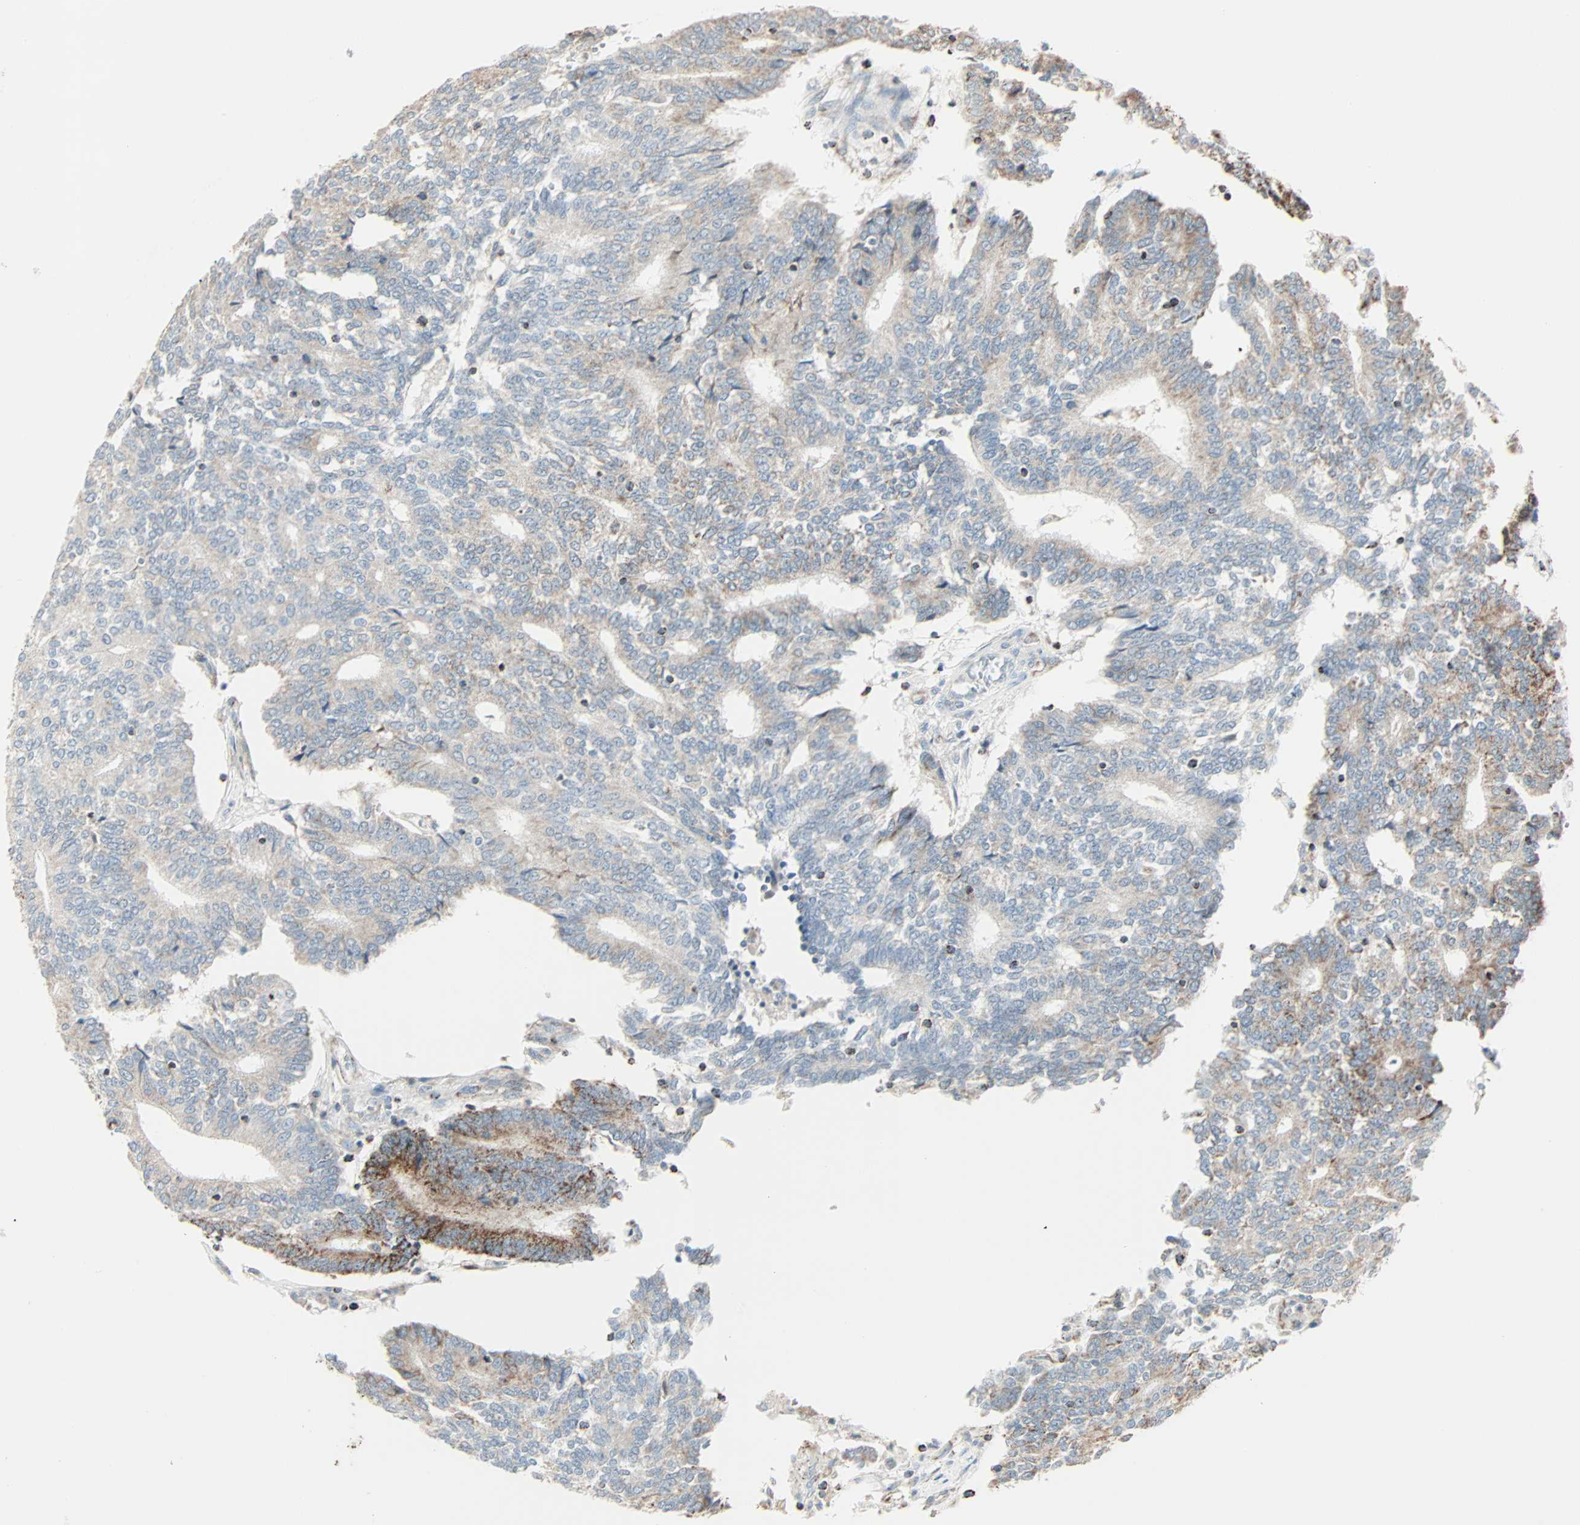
{"staining": {"intensity": "weak", "quantity": "<25%", "location": "cytoplasmic/membranous"}, "tissue": "prostate cancer", "cell_type": "Tumor cells", "image_type": "cancer", "snomed": [{"axis": "morphology", "description": "Adenocarcinoma, High grade"}, {"axis": "topography", "description": "Prostate"}], "caption": "There is no significant staining in tumor cells of prostate cancer (adenocarcinoma (high-grade)).", "gene": "IDH2", "patient": {"sex": "male", "age": 55}}